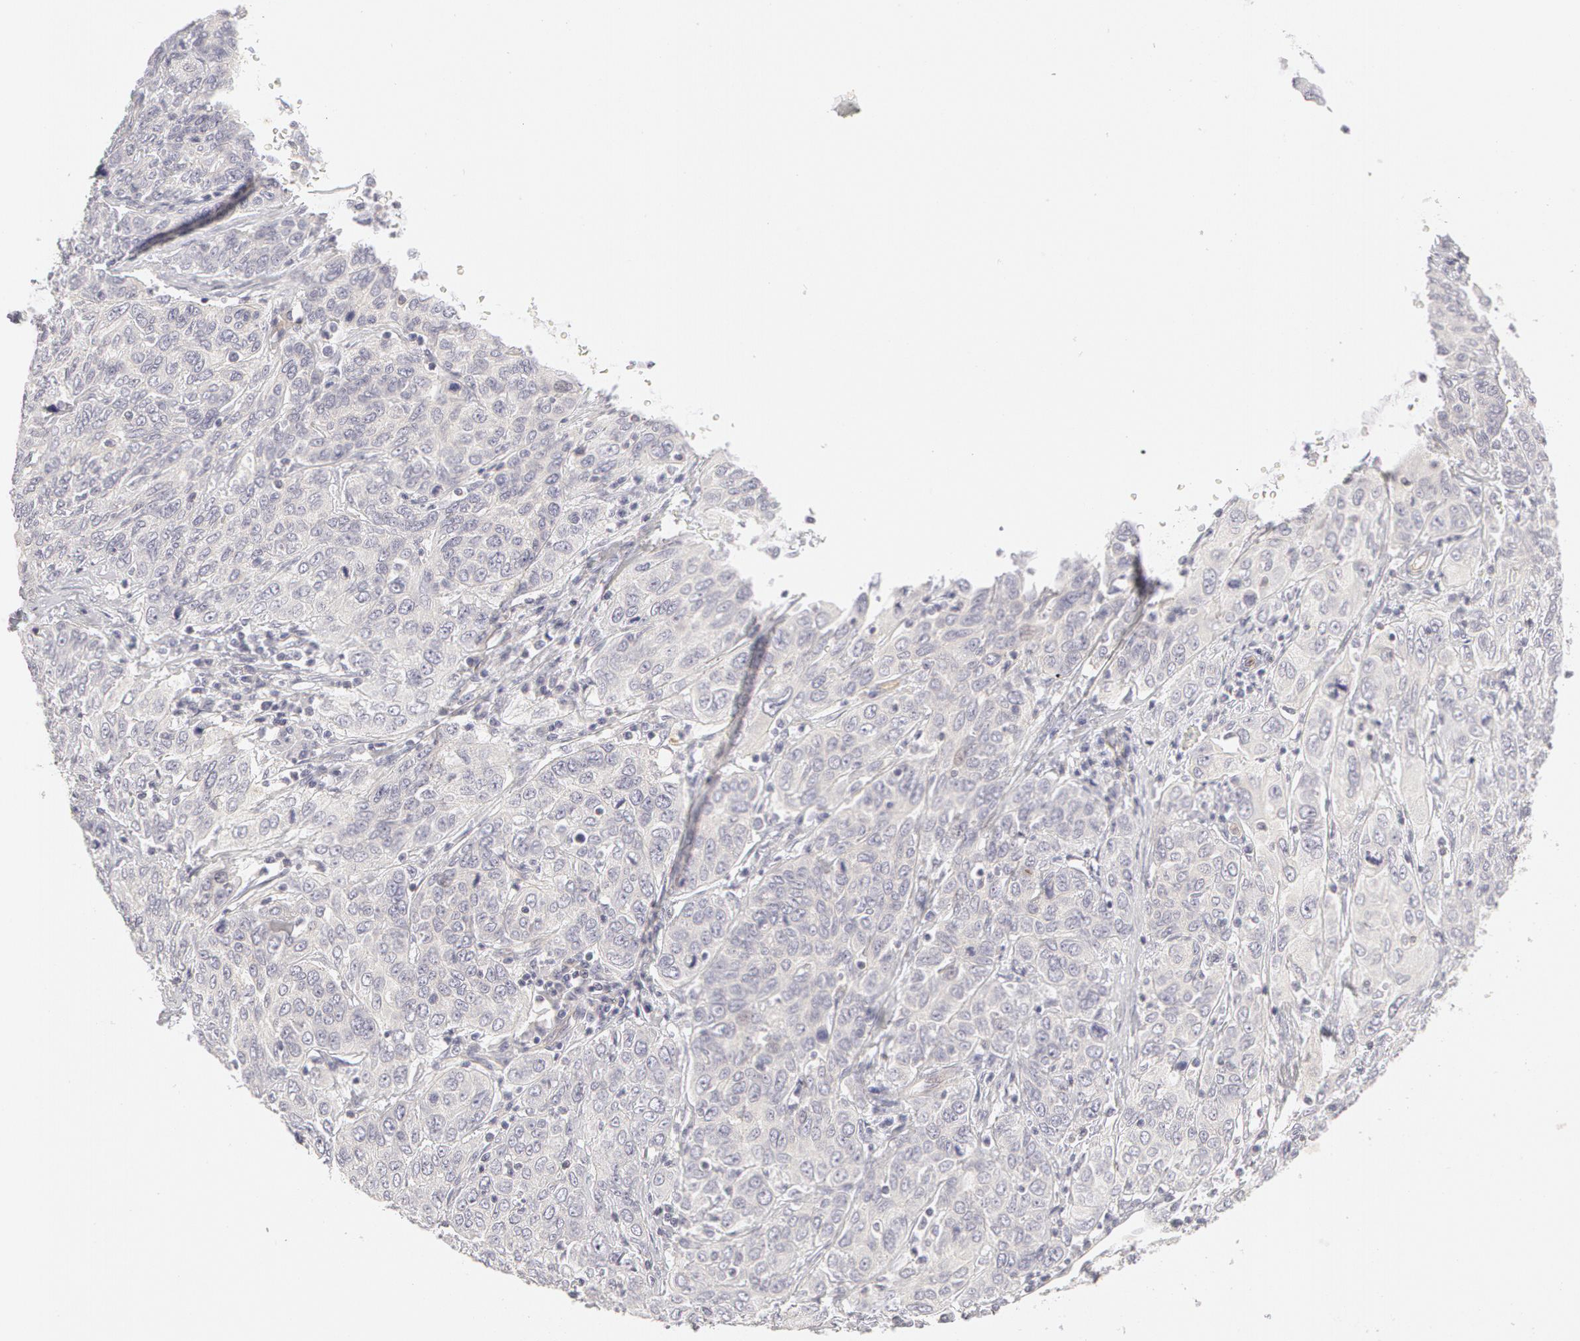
{"staining": {"intensity": "negative", "quantity": "none", "location": "none"}, "tissue": "cervical cancer", "cell_type": "Tumor cells", "image_type": "cancer", "snomed": [{"axis": "morphology", "description": "Squamous cell carcinoma, NOS"}, {"axis": "topography", "description": "Cervix"}], "caption": "This is an IHC photomicrograph of cervical squamous cell carcinoma. There is no positivity in tumor cells.", "gene": "ABCB1", "patient": {"sex": "female", "age": 38}}